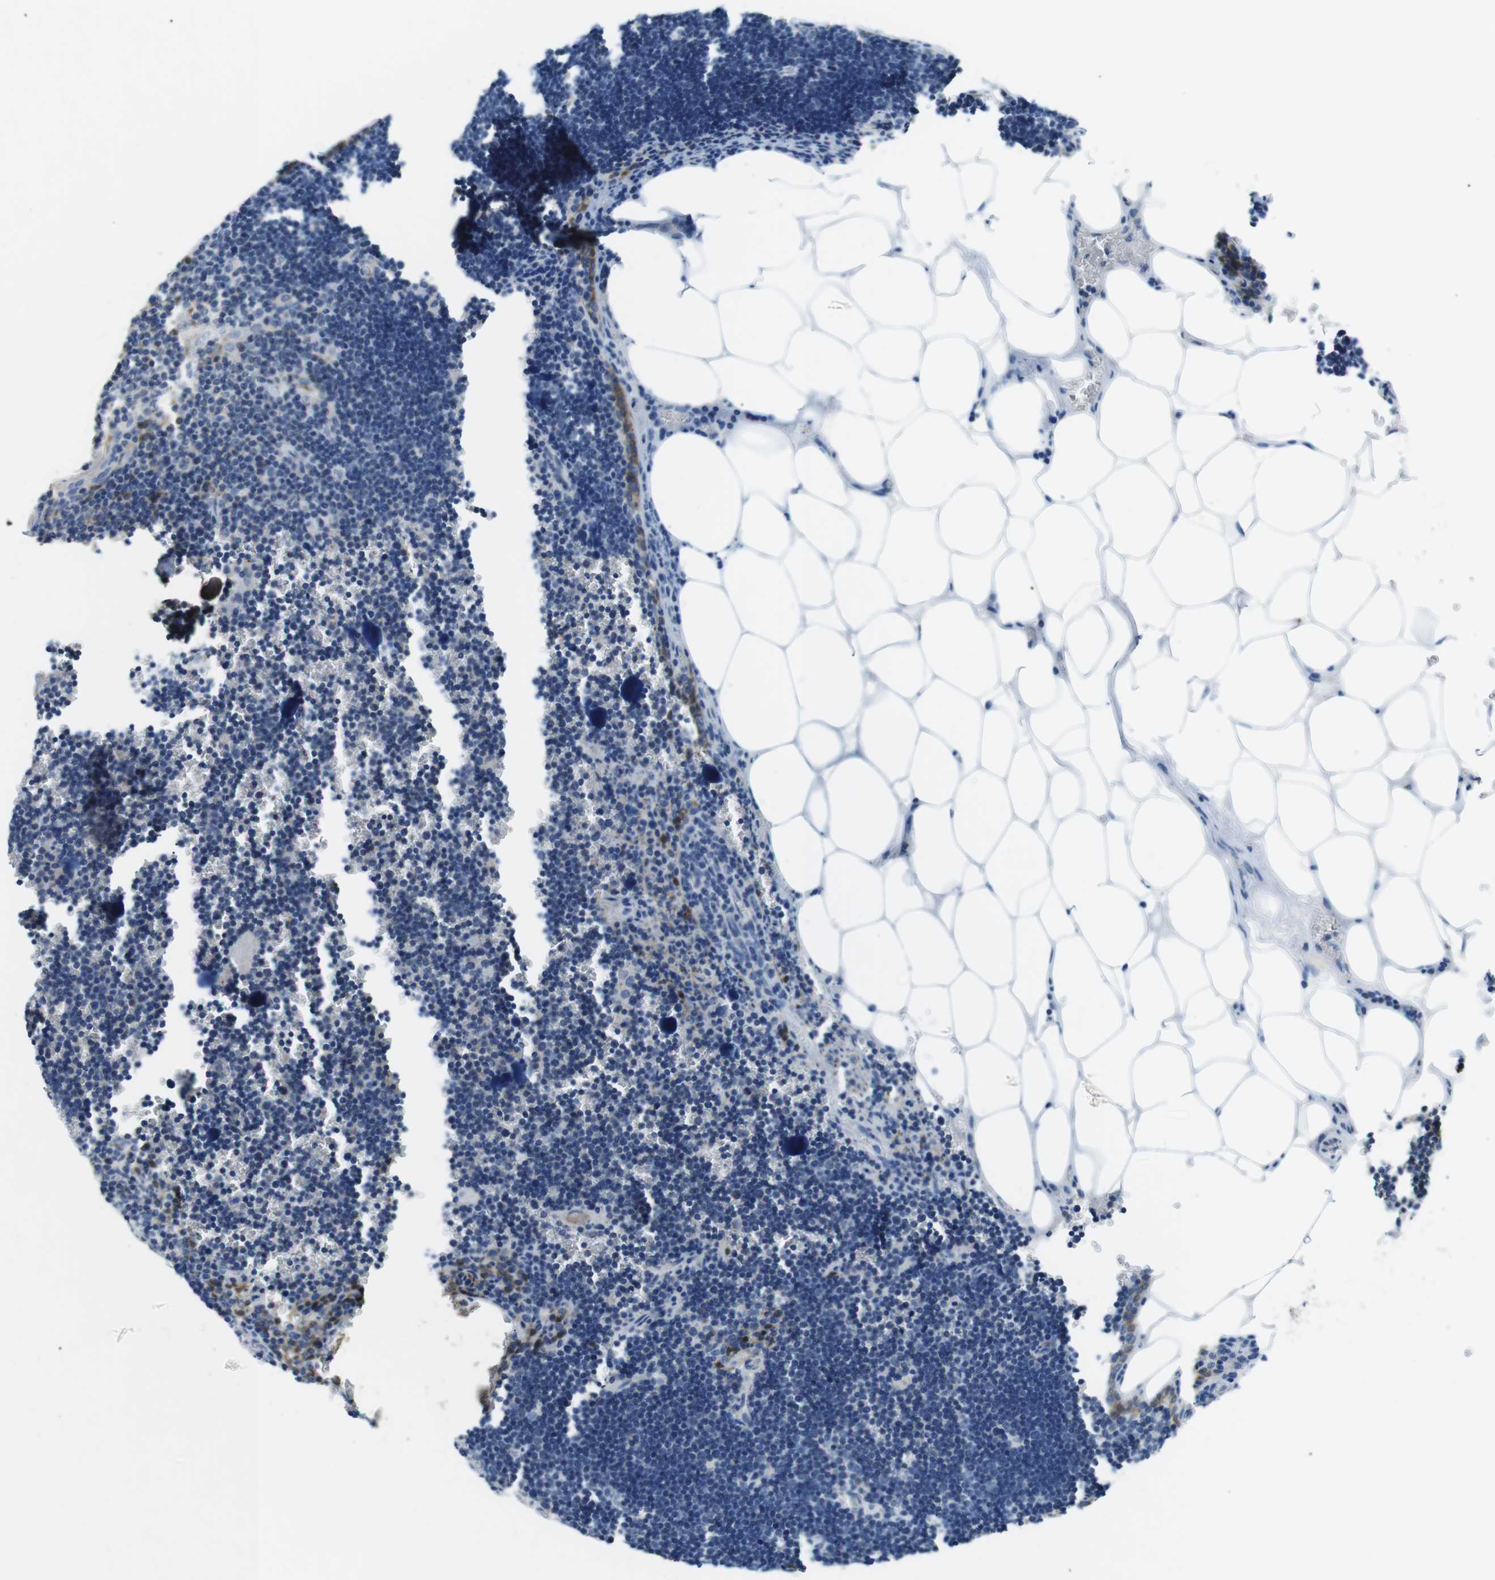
{"staining": {"intensity": "weak", "quantity": "<25%", "location": "cytoplasmic/membranous"}, "tissue": "lymph node", "cell_type": "Germinal center cells", "image_type": "normal", "snomed": [{"axis": "morphology", "description": "Normal tissue, NOS"}, {"axis": "topography", "description": "Lymph node"}], "caption": "This is a micrograph of immunohistochemistry staining of normal lymph node, which shows no expression in germinal center cells. Nuclei are stained in blue.", "gene": "PHLDA1", "patient": {"sex": "male", "age": 33}}